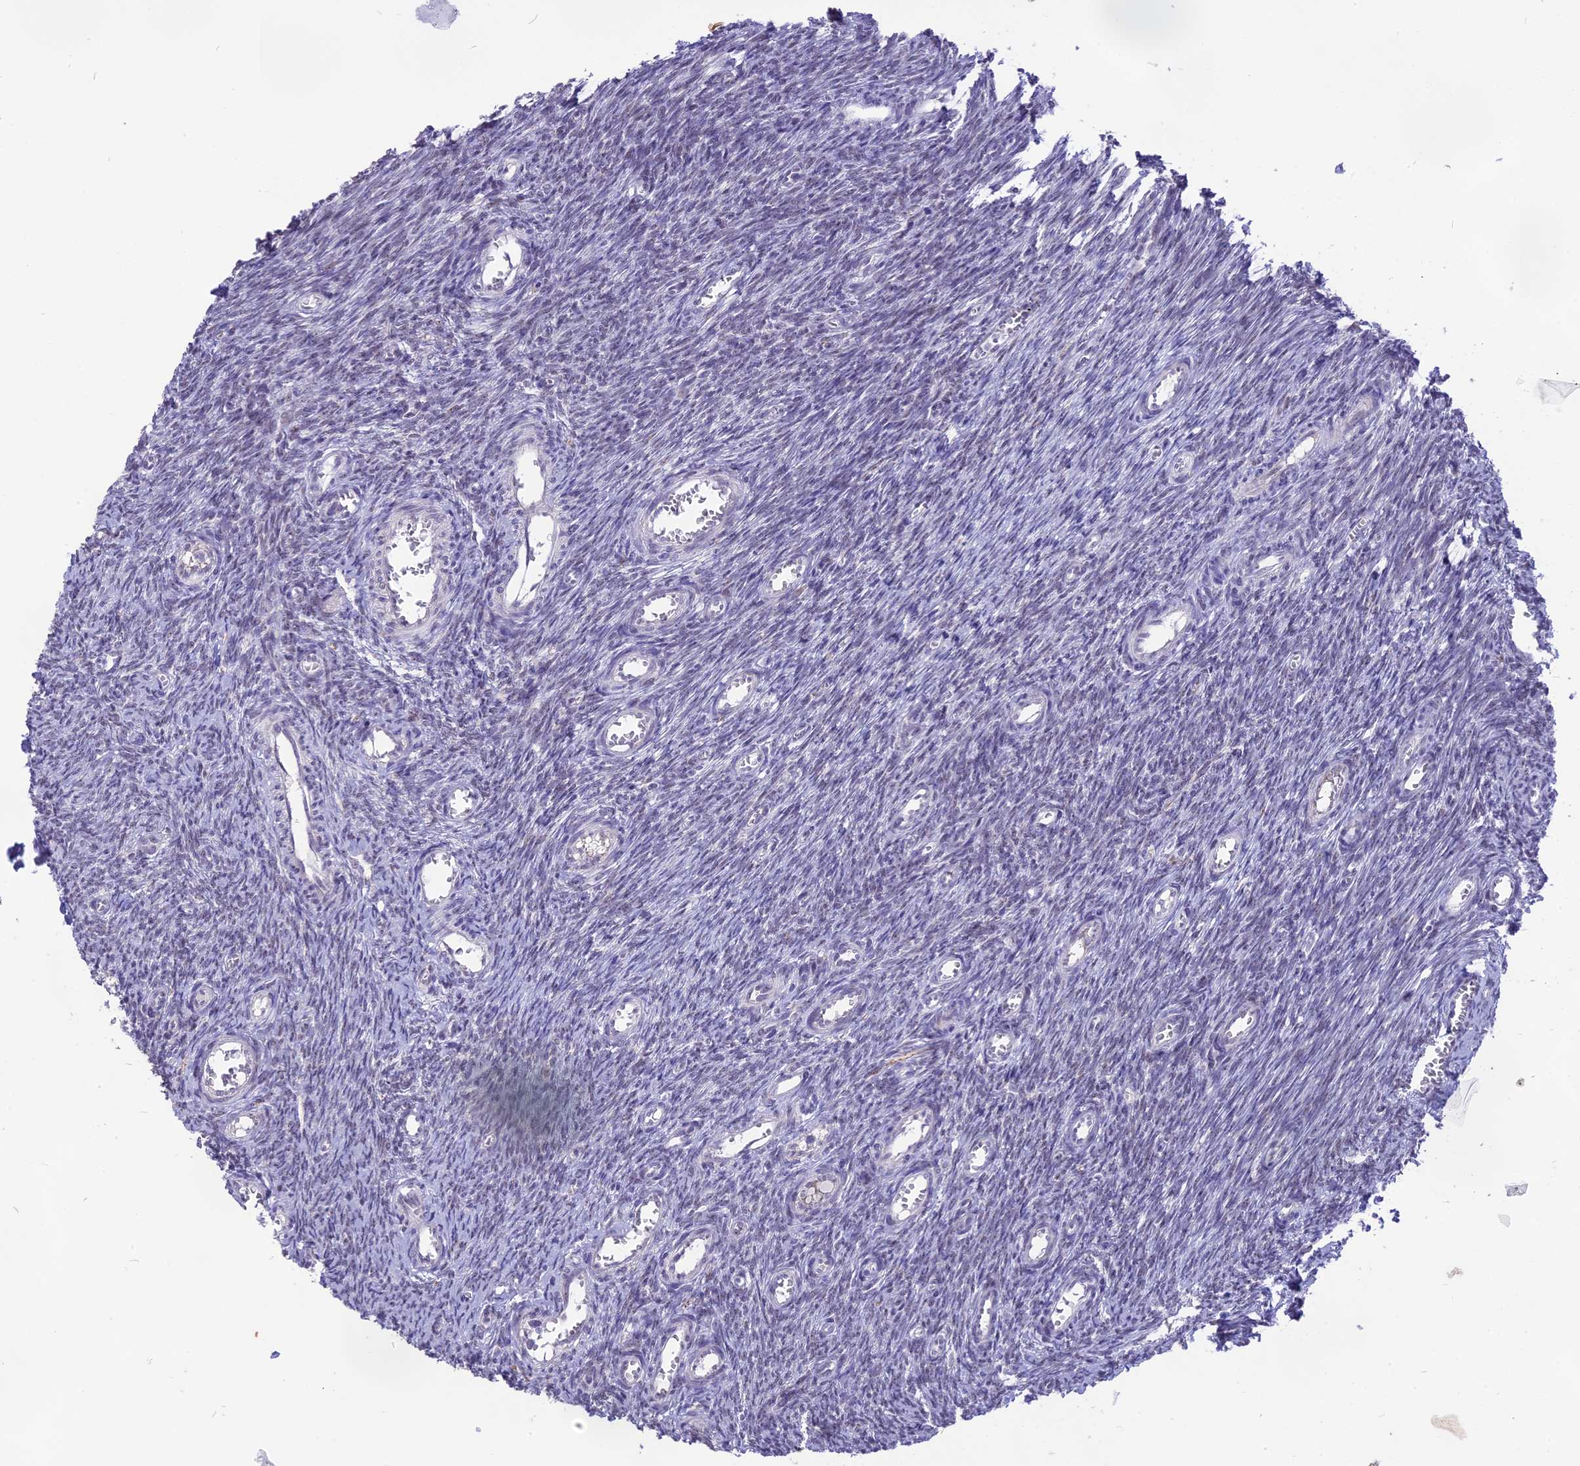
{"staining": {"intensity": "negative", "quantity": "none", "location": "none"}, "tissue": "ovary", "cell_type": "Ovarian stroma cells", "image_type": "normal", "snomed": [{"axis": "morphology", "description": "Normal tissue, NOS"}, {"axis": "topography", "description": "Ovary"}], "caption": "Immunohistochemistry (IHC) image of unremarkable ovary stained for a protein (brown), which exhibits no expression in ovarian stroma cells.", "gene": "CMSS1", "patient": {"sex": "female", "age": 44}}